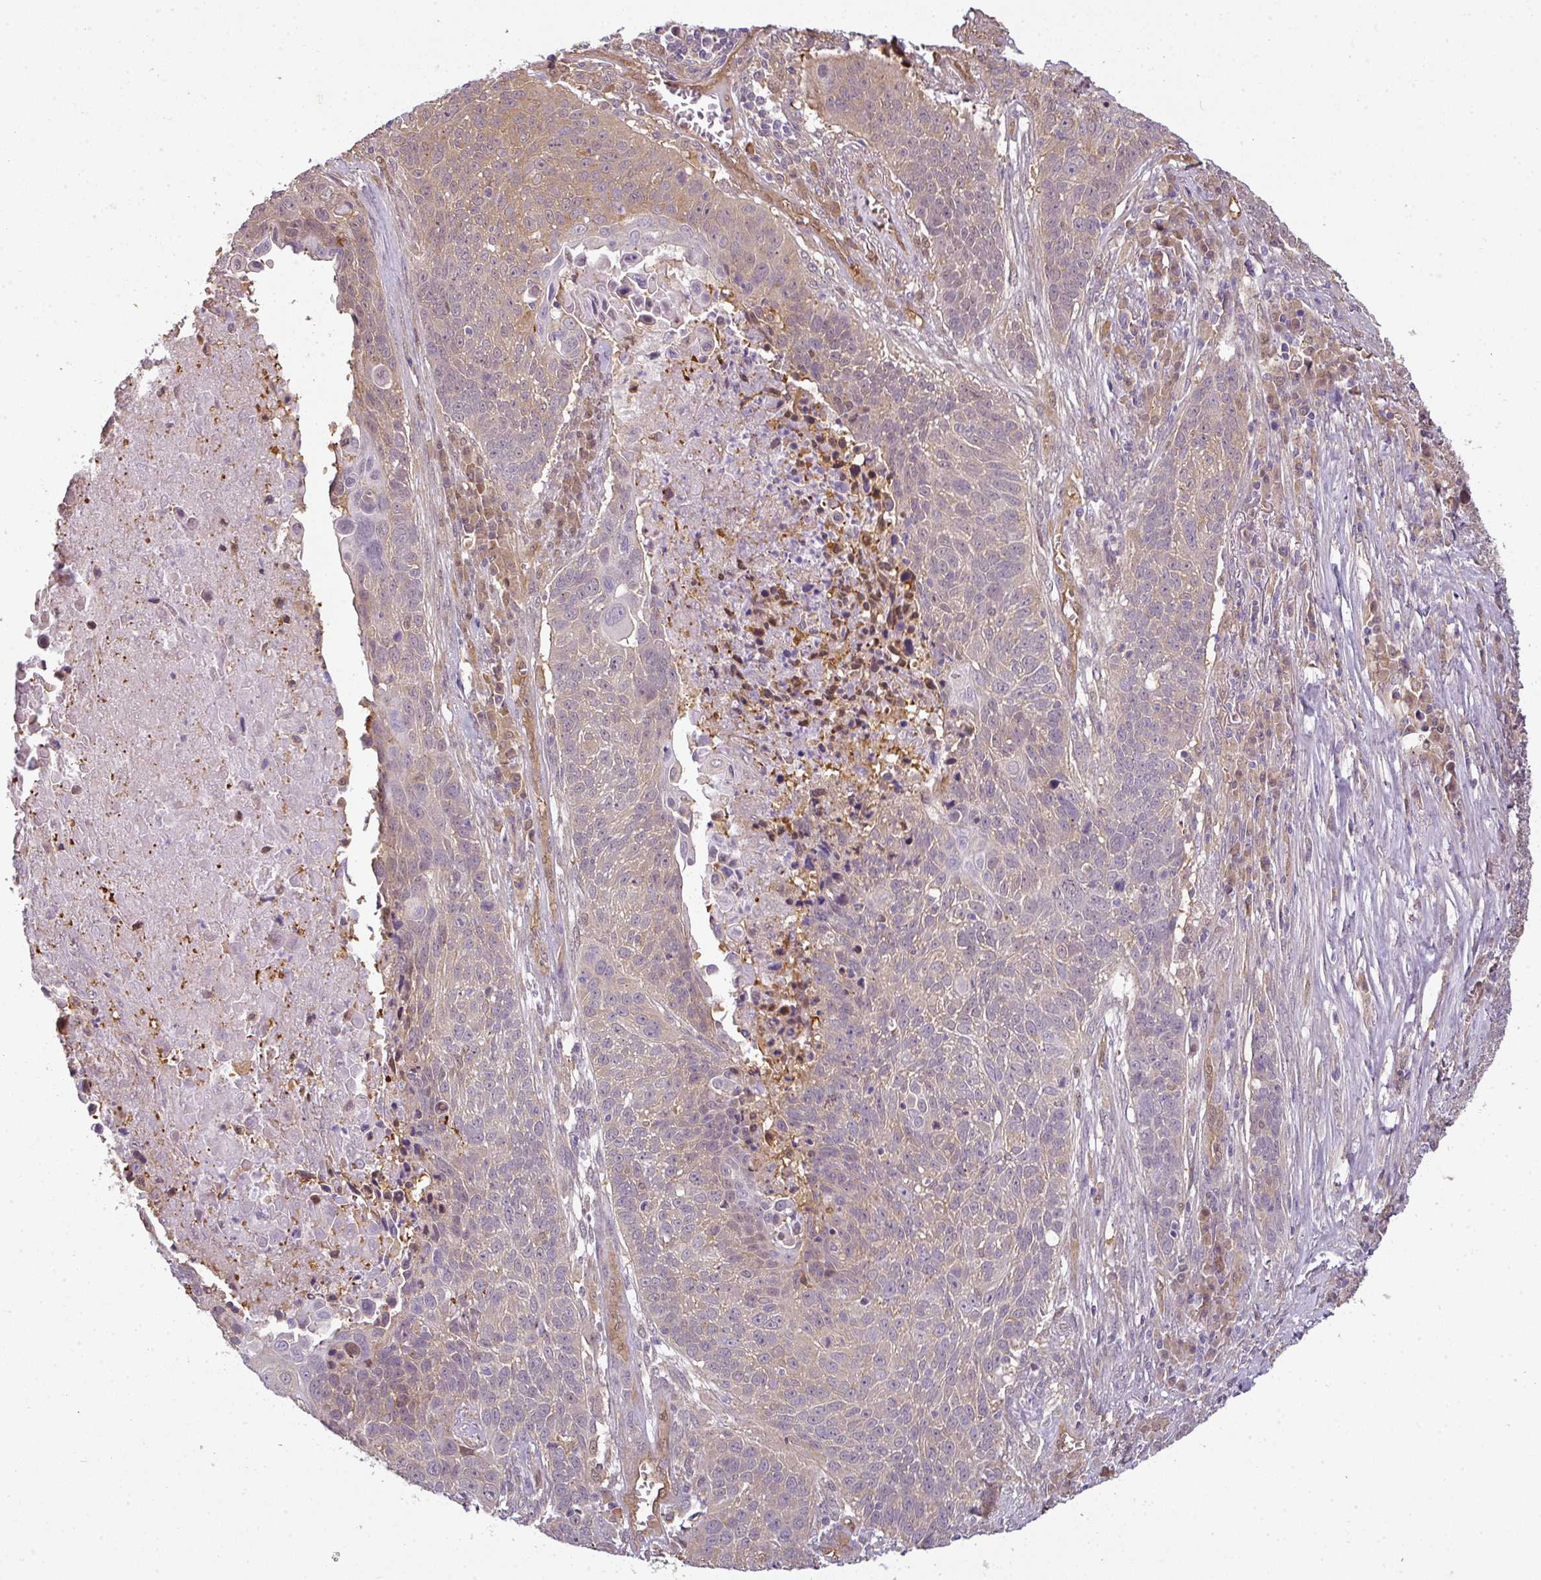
{"staining": {"intensity": "negative", "quantity": "none", "location": "none"}, "tissue": "lung cancer", "cell_type": "Tumor cells", "image_type": "cancer", "snomed": [{"axis": "morphology", "description": "Squamous cell carcinoma, NOS"}, {"axis": "topography", "description": "Lung"}], "caption": "This is an IHC histopathology image of human squamous cell carcinoma (lung). There is no staining in tumor cells.", "gene": "ANKRD18A", "patient": {"sex": "male", "age": 78}}